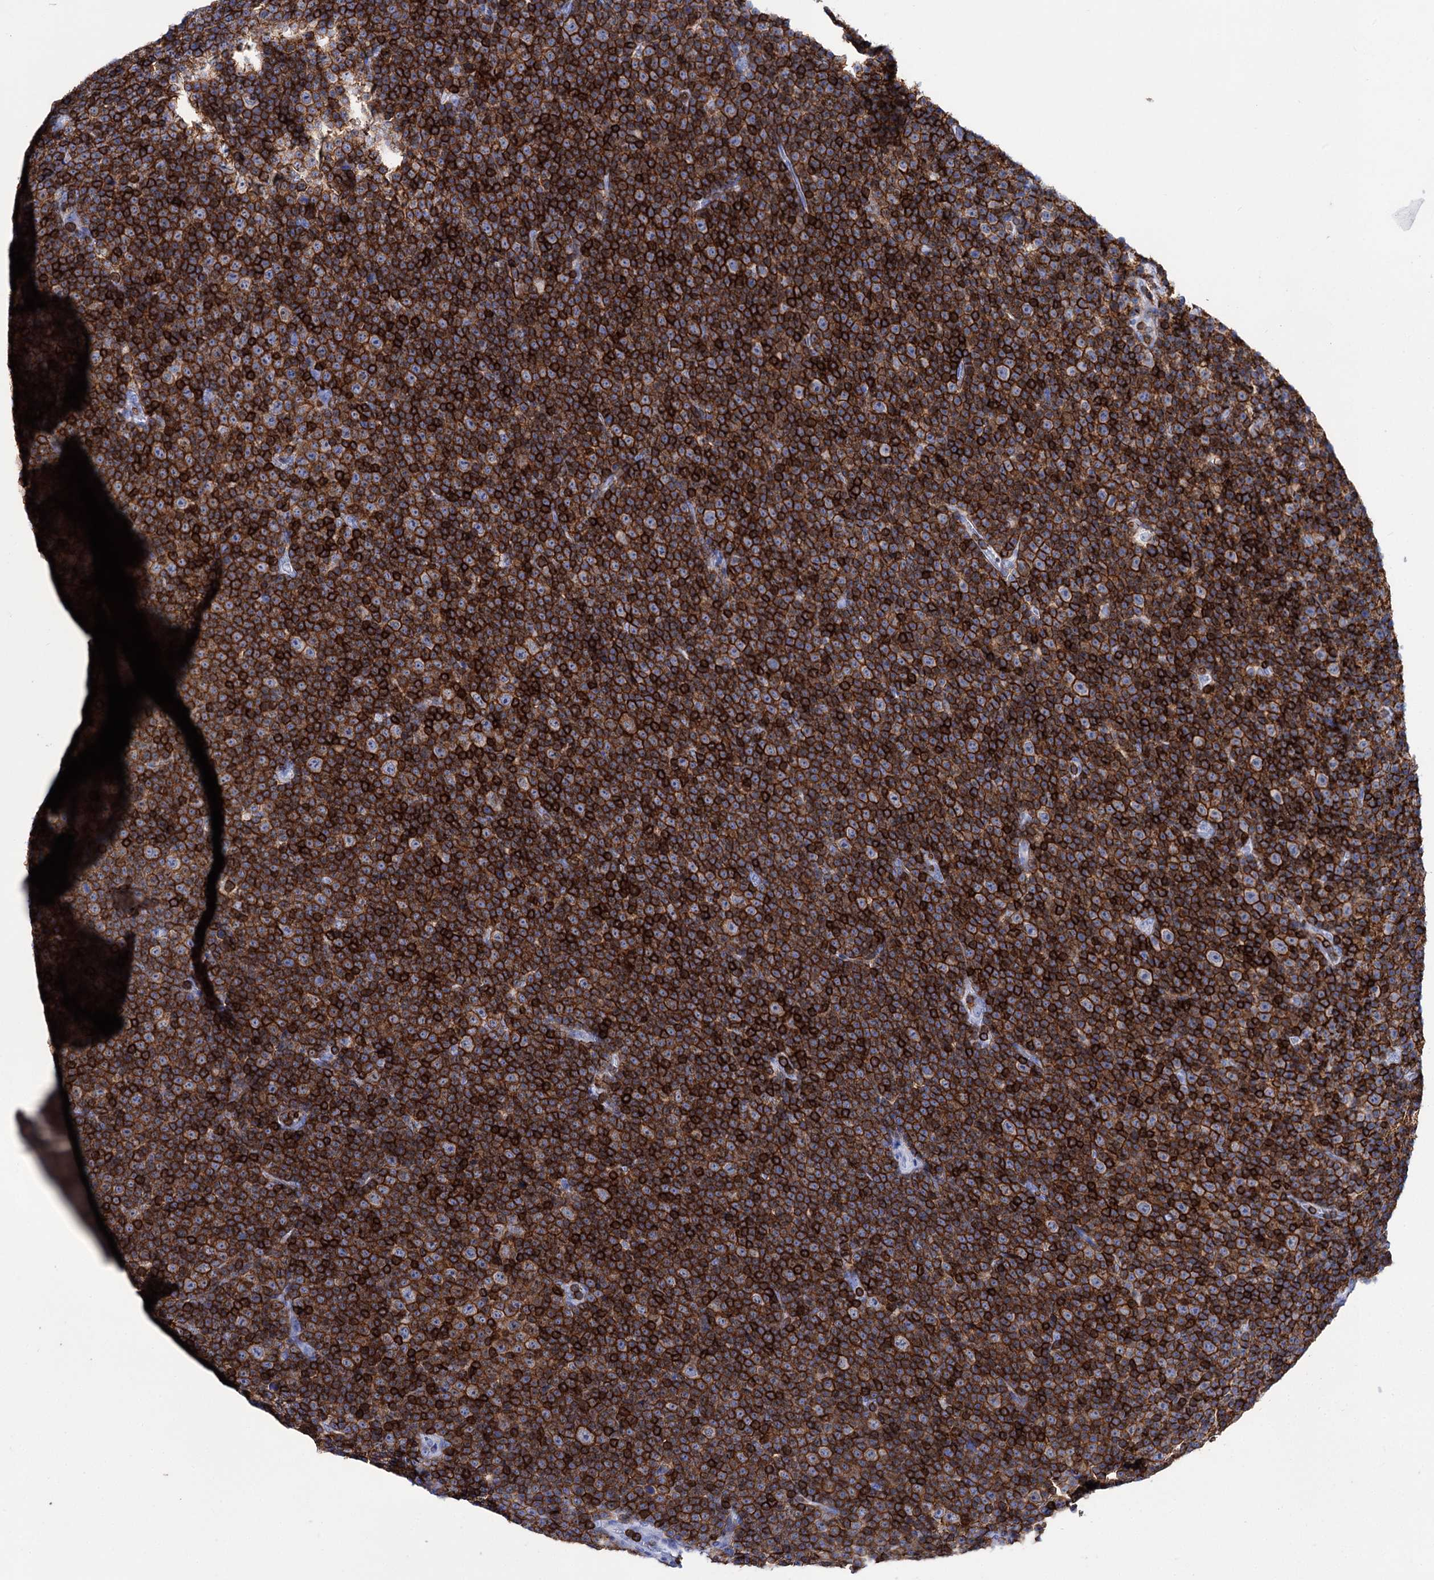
{"staining": {"intensity": "strong", "quantity": ">75%", "location": "cytoplasmic/membranous"}, "tissue": "lymphoma", "cell_type": "Tumor cells", "image_type": "cancer", "snomed": [{"axis": "morphology", "description": "Malignant lymphoma, non-Hodgkin's type, Low grade"}, {"axis": "topography", "description": "Lymph node"}], "caption": "Immunohistochemical staining of human lymphoma reveals strong cytoplasmic/membranous protein positivity in about >75% of tumor cells. (Brightfield microscopy of DAB IHC at high magnification).", "gene": "DEF6", "patient": {"sex": "female", "age": 67}}